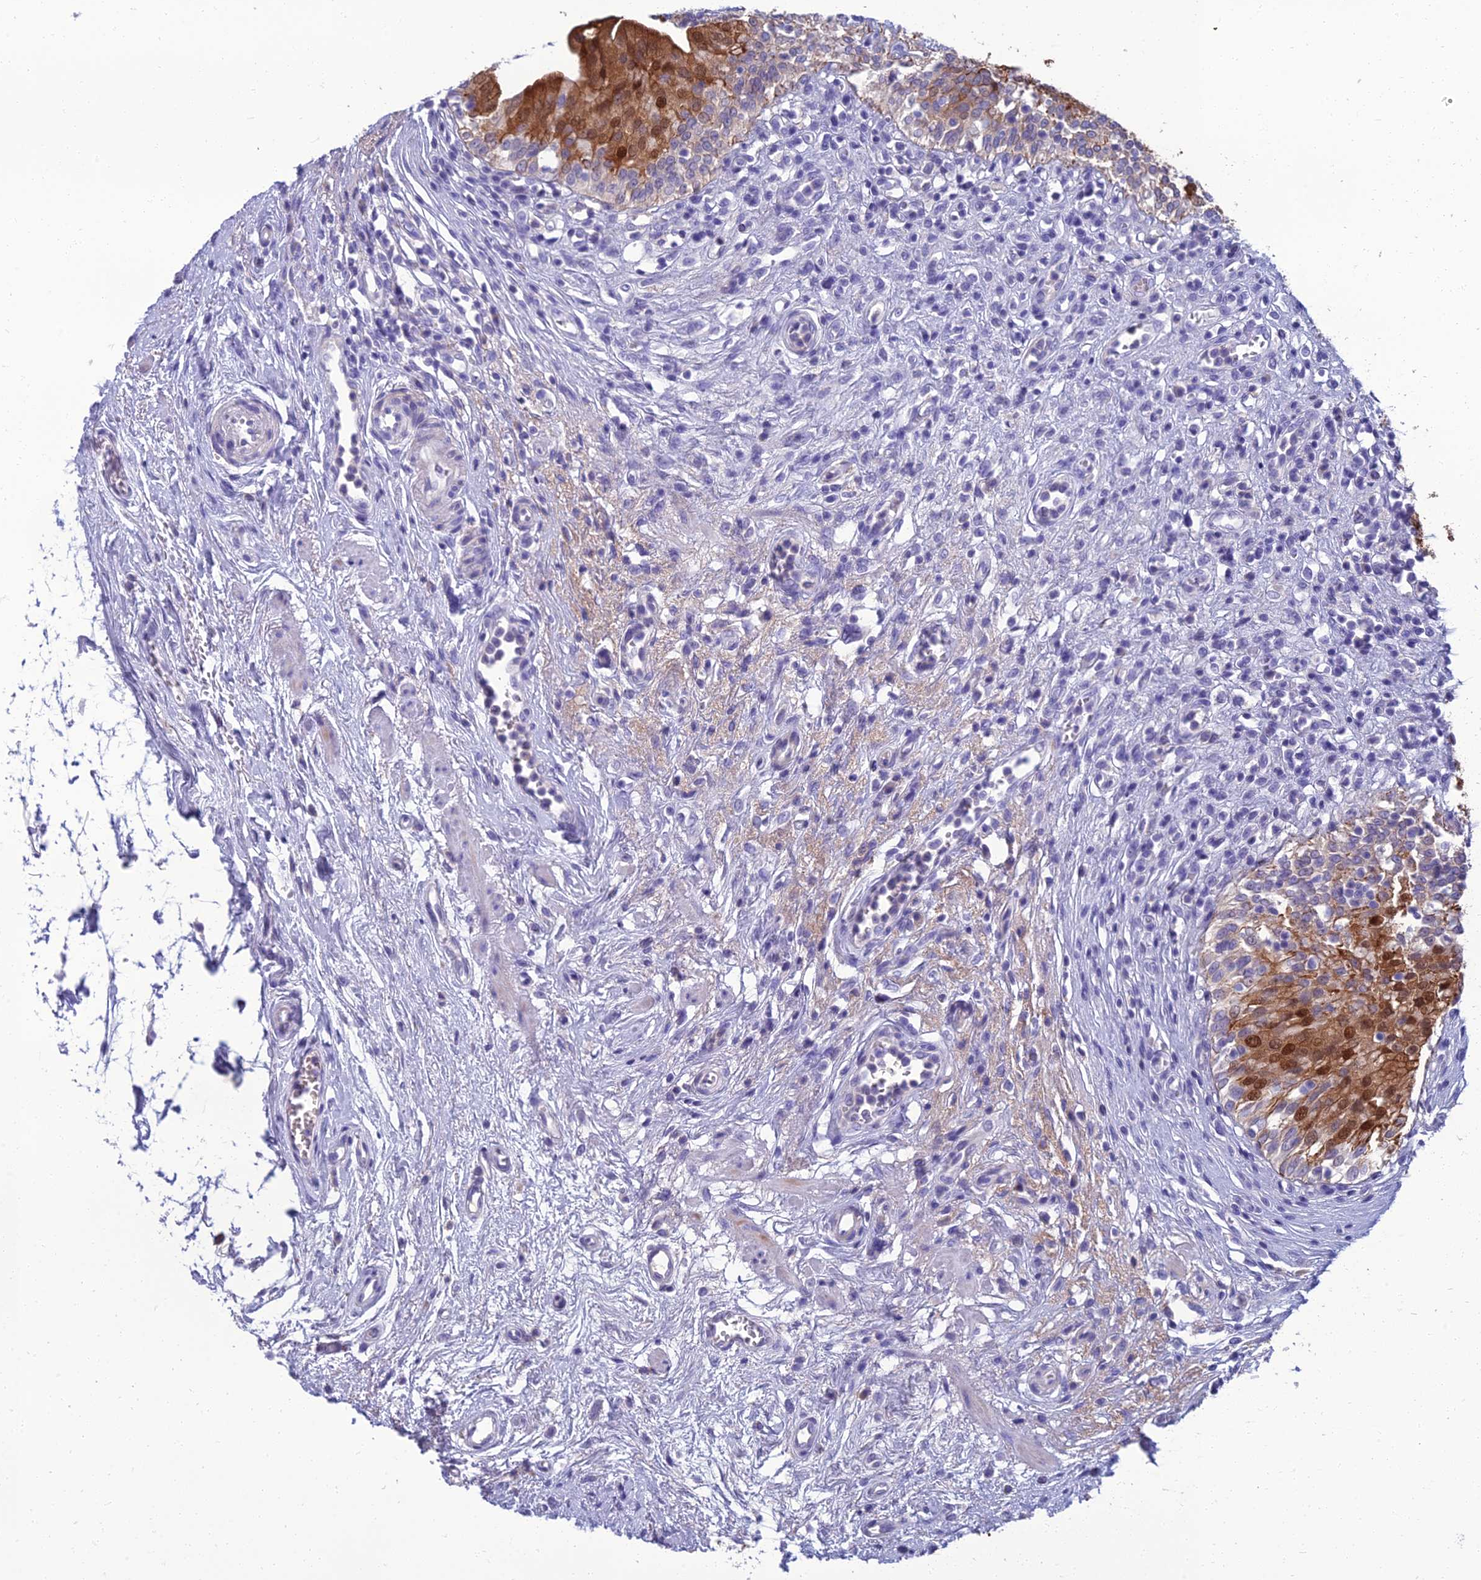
{"staining": {"intensity": "moderate", "quantity": ">75%", "location": "cytoplasmic/membranous,nuclear"}, "tissue": "urinary bladder", "cell_type": "Urothelial cells", "image_type": "normal", "snomed": [{"axis": "morphology", "description": "Normal tissue, NOS"}, {"axis": "morphology", "description": "Inflammation, NOS"}, {"axis": "topography", "description": "Urinary bladder"}], "caption": "The micrograph demonstrates a brown stain indicating the presence of a protein in the cytoplasmic/membranous,nuclear of urothelial cells in urinary bladder. (DAB = brown stain, brightfield microscopy at high magnification).", "gene": "SPTLC3", "patient": {"sex": "male", "age": 63}}